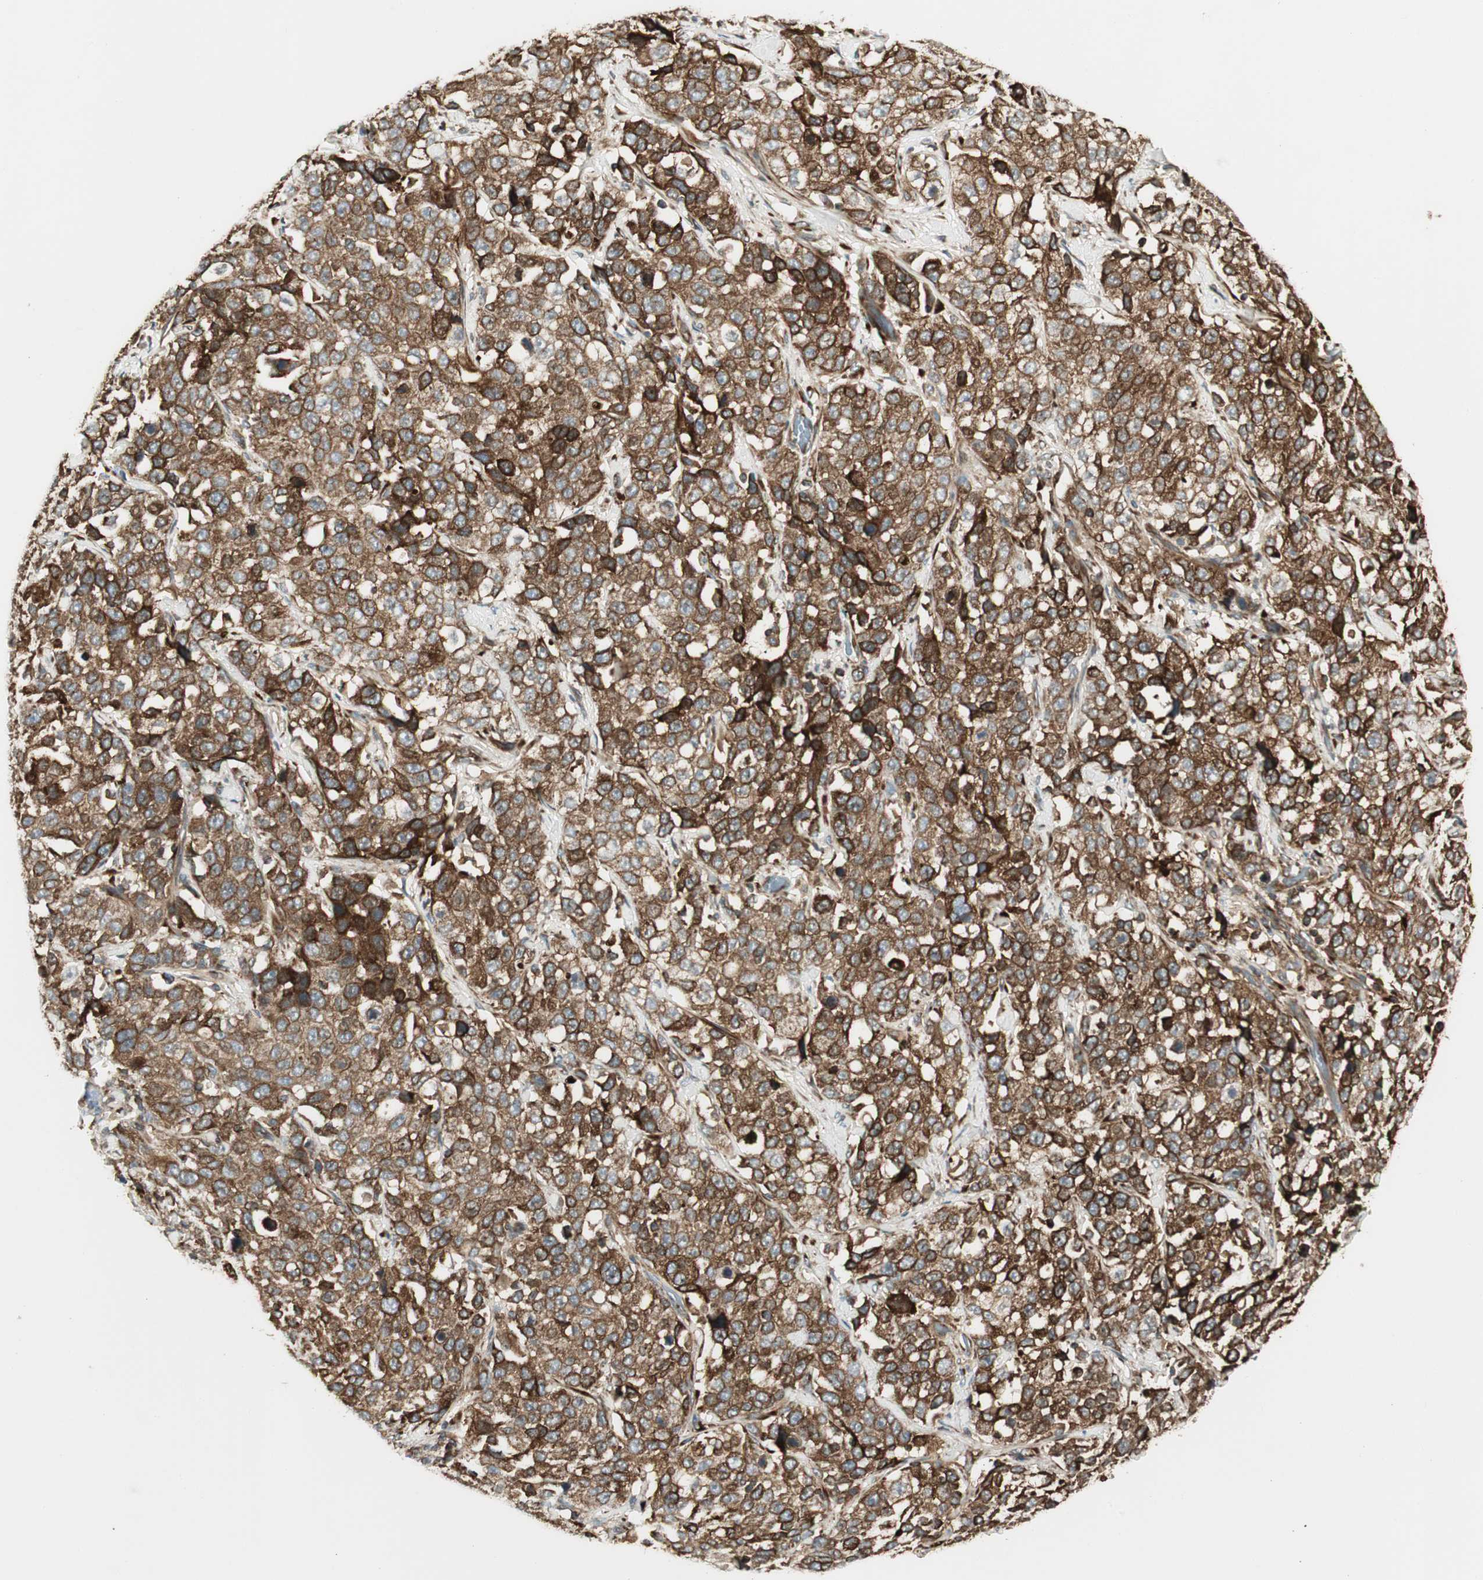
{"staining": {"intensity": "strong", "quantity": ">75%", "location": "cytoplasmic/membranous"}, "tissue": "stomach cancer", "cell_type": "Tumor cells", "image_type": "cancer", "snomed": [{"axis": "morphology", "description": "Normal tissue, NOS"}, {"axis": "morphology", "description": "Adenocarcinoma, NOS"}, {"axis": "topography", "description": "Stomach"}], "caption": "Immunohistochemistry (DAB) staining of stomach adenocarcinoma demonstrates strong cytoplasmic/membranous protein staining in approximately >75% of tumor cells. (DAB (3,3'-diaminobenzidine) = brown stain, brightfield microscopy at high magnification).", "gene": "PRKG1", "patient": {"sex": "male", "age": 48}}